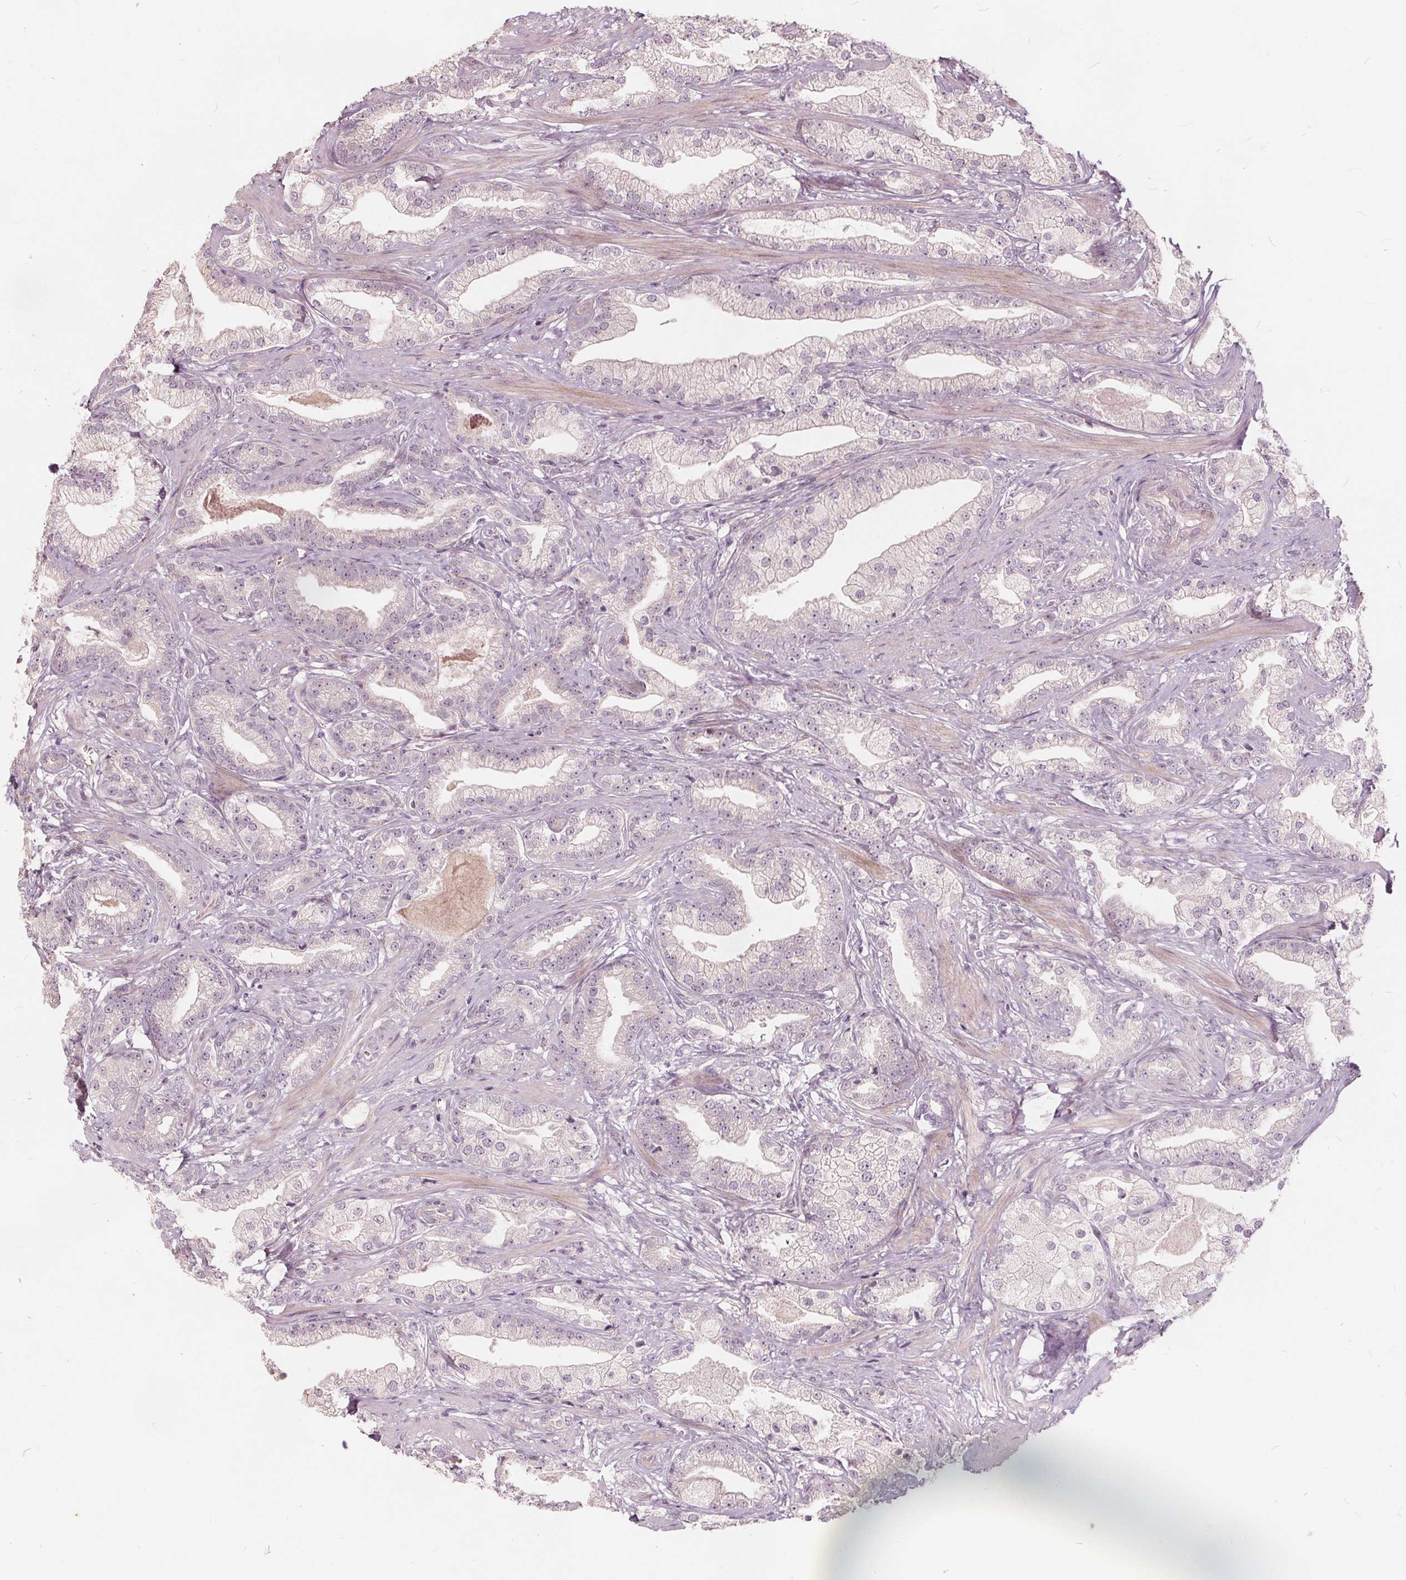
{"staining": {"intensity": "weak", "quantity": "<25%", "location": "cytoplasmic/membranous"}, "tissue": "prostate cancer", "cell_type": "Tumor cells", "image_type": "cancer", "snomed": [{"axis": "morphology", "description": "Adenocarcinoma, Low grade"}, {"axis": "topography", "description": "Prostate"}], "caption": "Human prostate cancer stained for a protein using immunohistochemistry (IHC) exhibits no expression in tumor cells.", "gene": "PTPRT", "patient": {"sex": "male", "age": 61}}